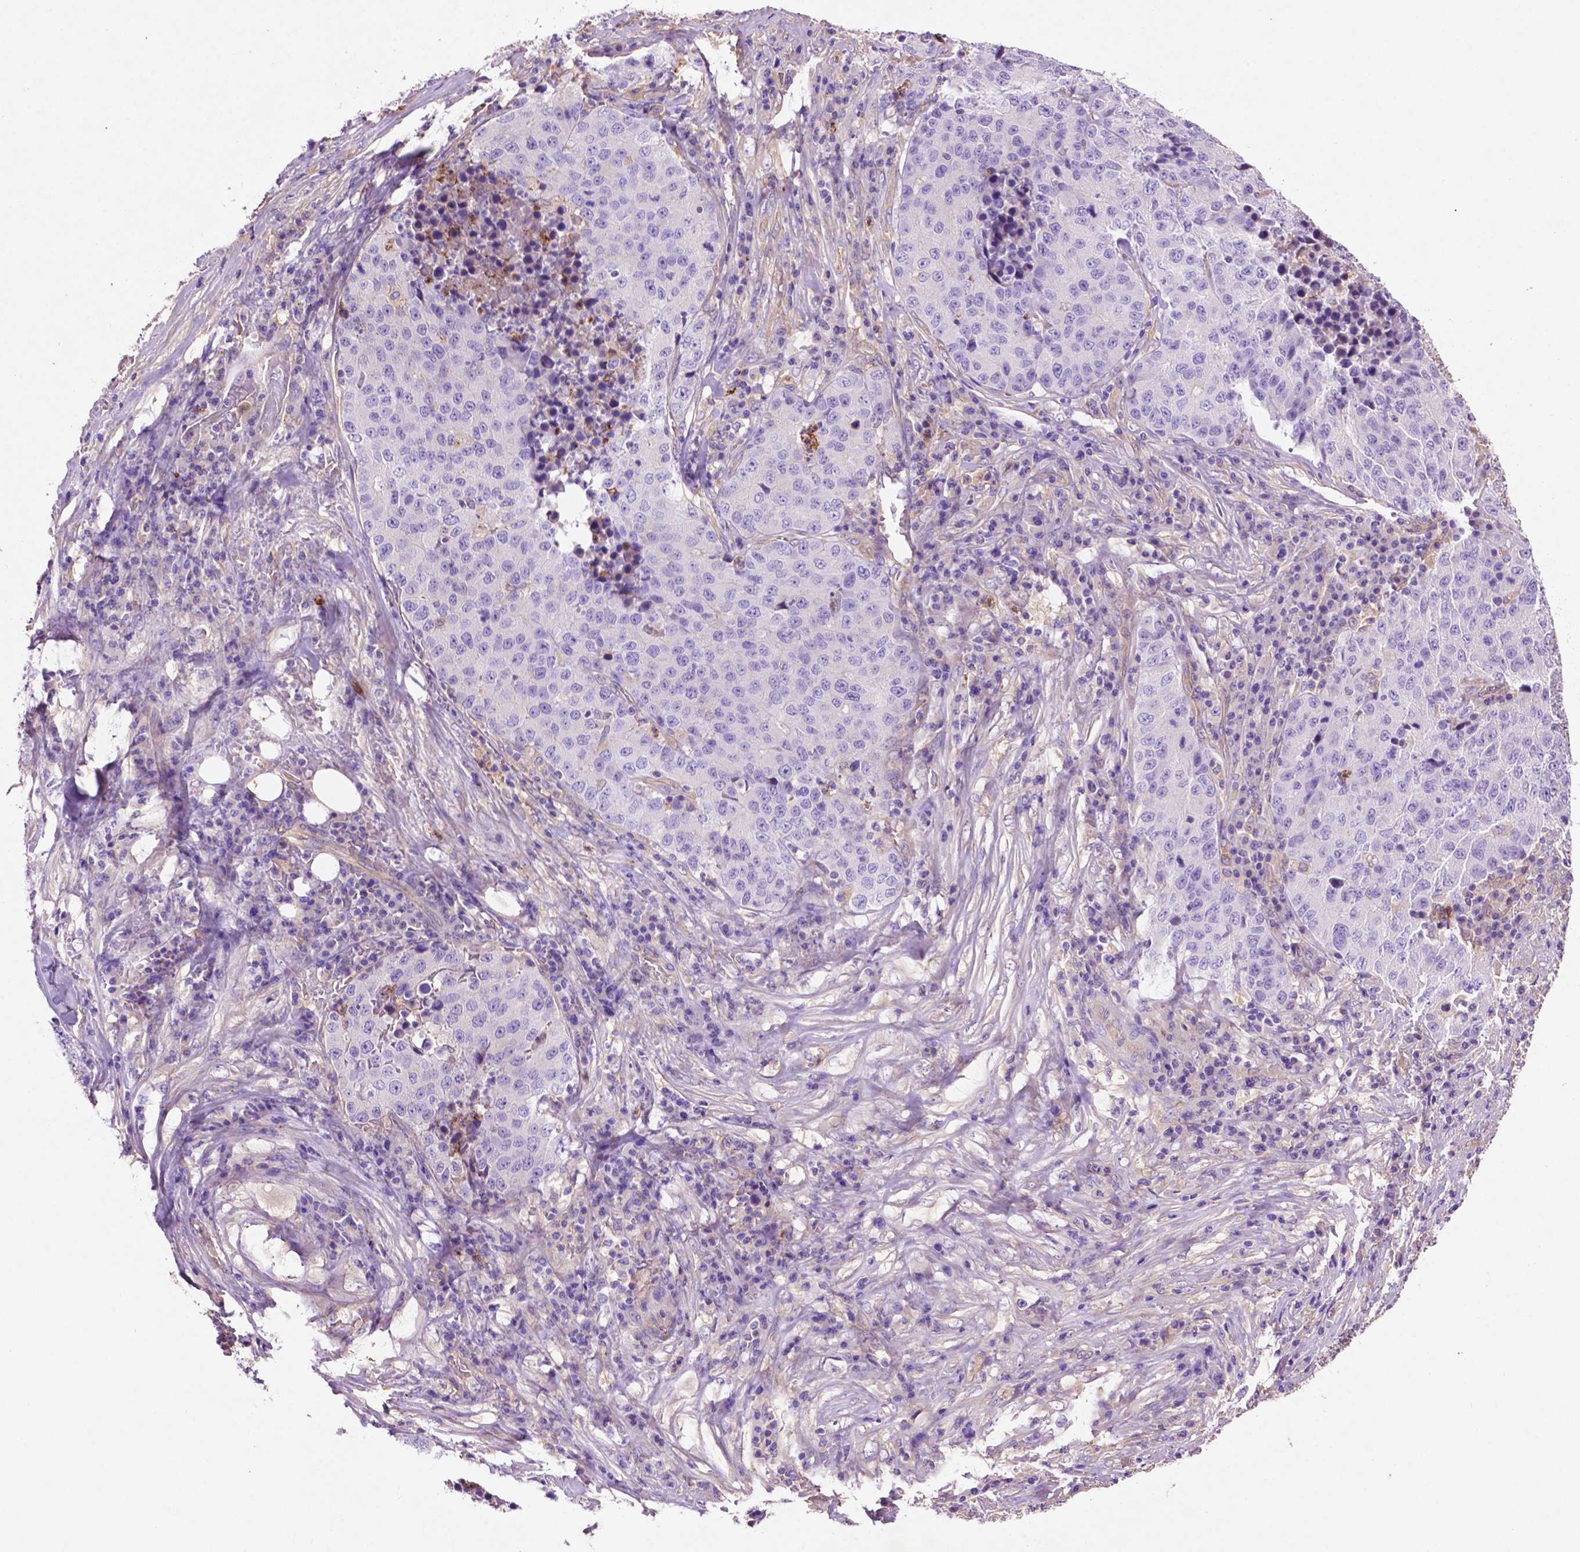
{"staining": {"intensity": "negative", "quantity": "none", "location": "none"}, "tissue": "stomach cancer", "cell_type": "Tumor cells", "image_type": "cancer", "snomed": [{"axis": "morphology", "description": "Adenocarcinoma, NOS"}, {"axis": "topography", "description": "Stomach"}], "caption": "The immunohistochemistry (IHC) image has no significant expression in tumor cells of stomach adenocarcinoma tissue.", "gene": "GDPD5", "patient": {"sex": "male", "age": 71}}